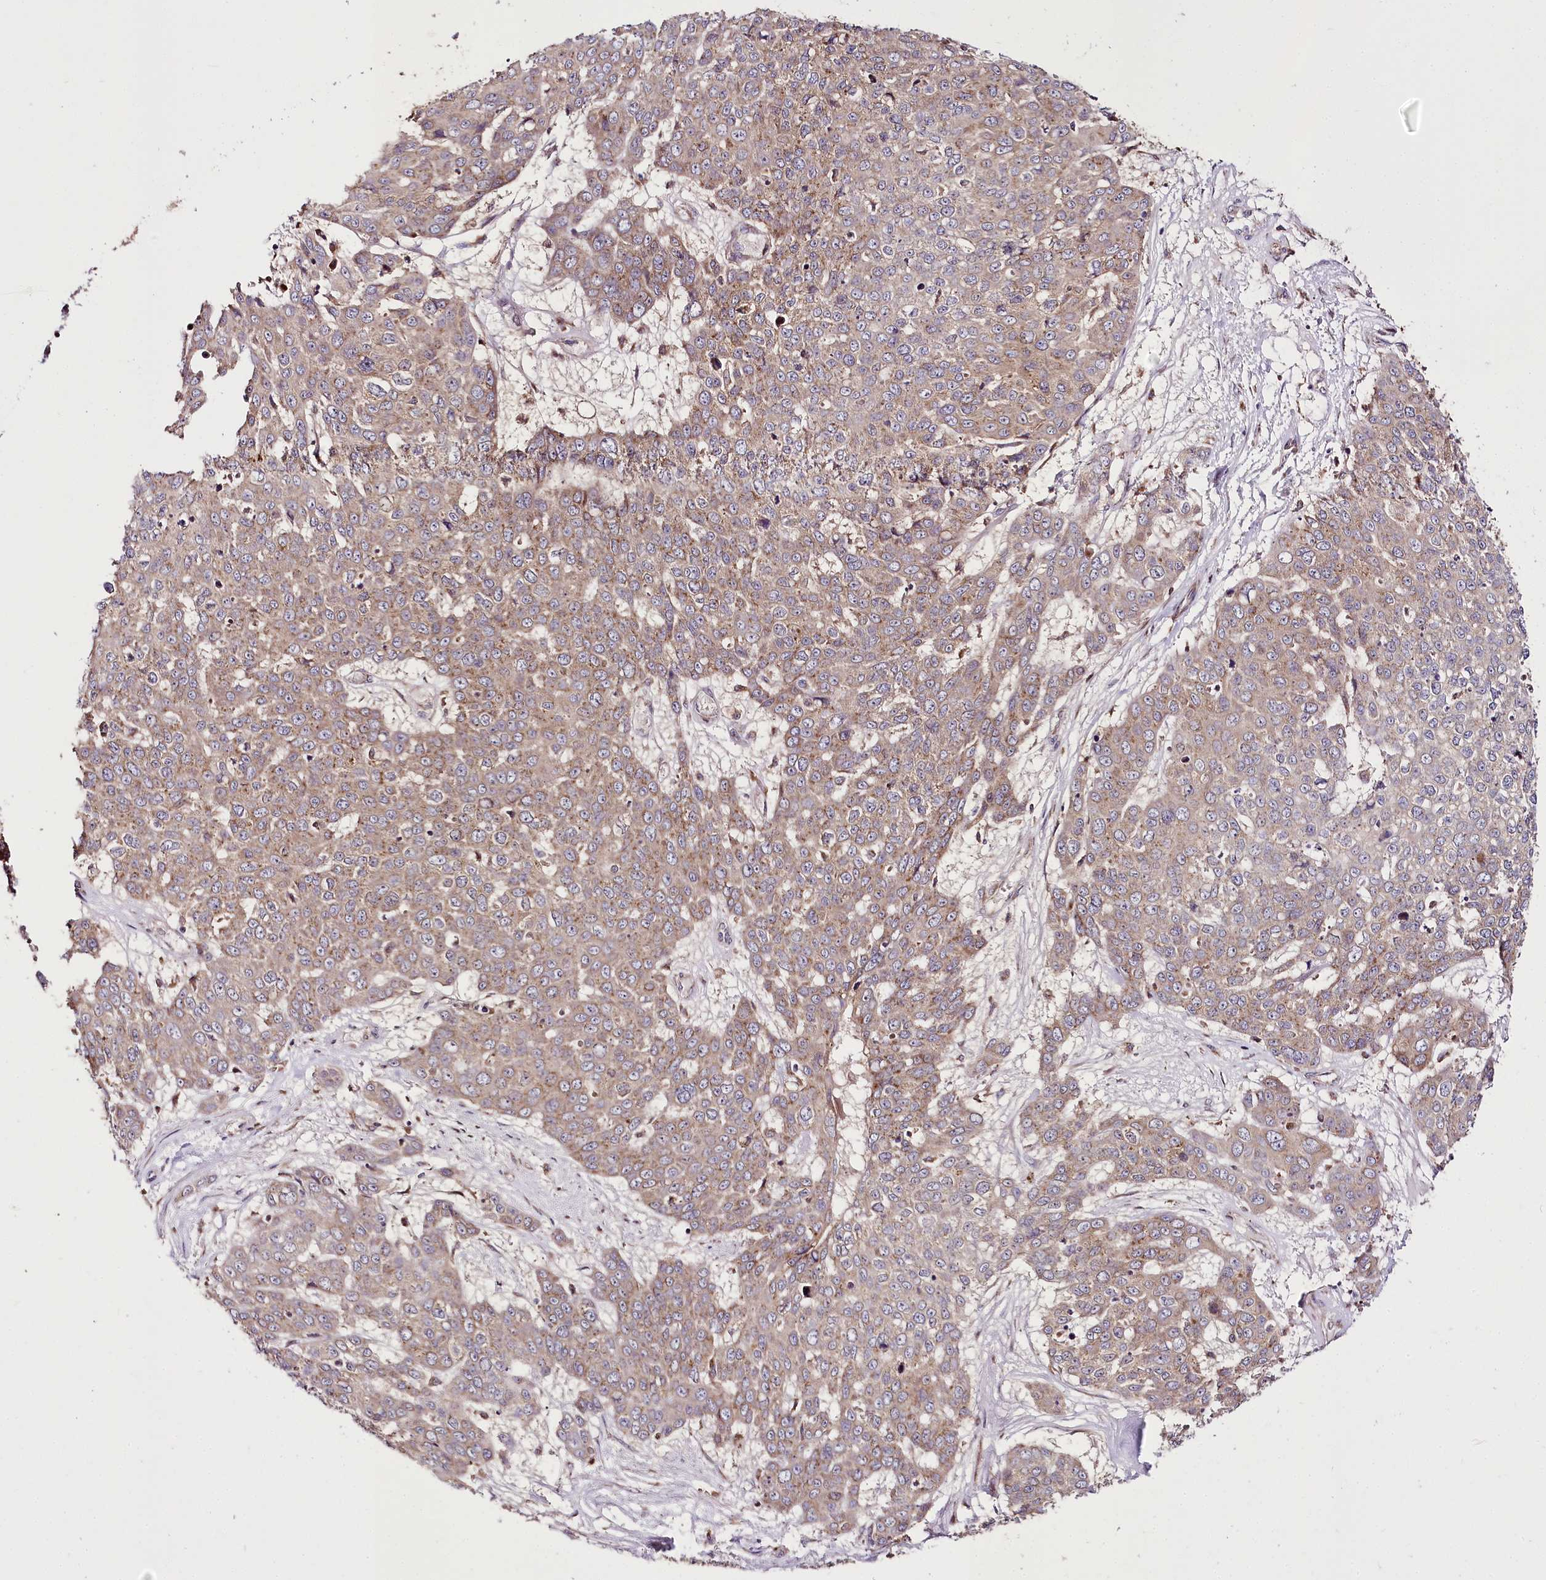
{"staining": {"intensity": "moderate", "quantity": ">75%", "location": "cytoplasmic/membranous"}, "tissue": "skin cancer", "cell_type": "Tumor cells", "image_type": "cancer", "snomed": [{"axis": "morphology", "description": "Squamous cell carcinoma, NOS"}, {"axis": "topography", "description": "Skin"}], "caption": "A histopathology image showing moderate cytoplasmic/membranous expression in approximately >75% of tumor cells in skin cancer (squamous cell carcinoma), as visualized by brown immunohistochemical staining.", "gene": "RAB7A", "patient": {"sex": "male", "age": 71}}